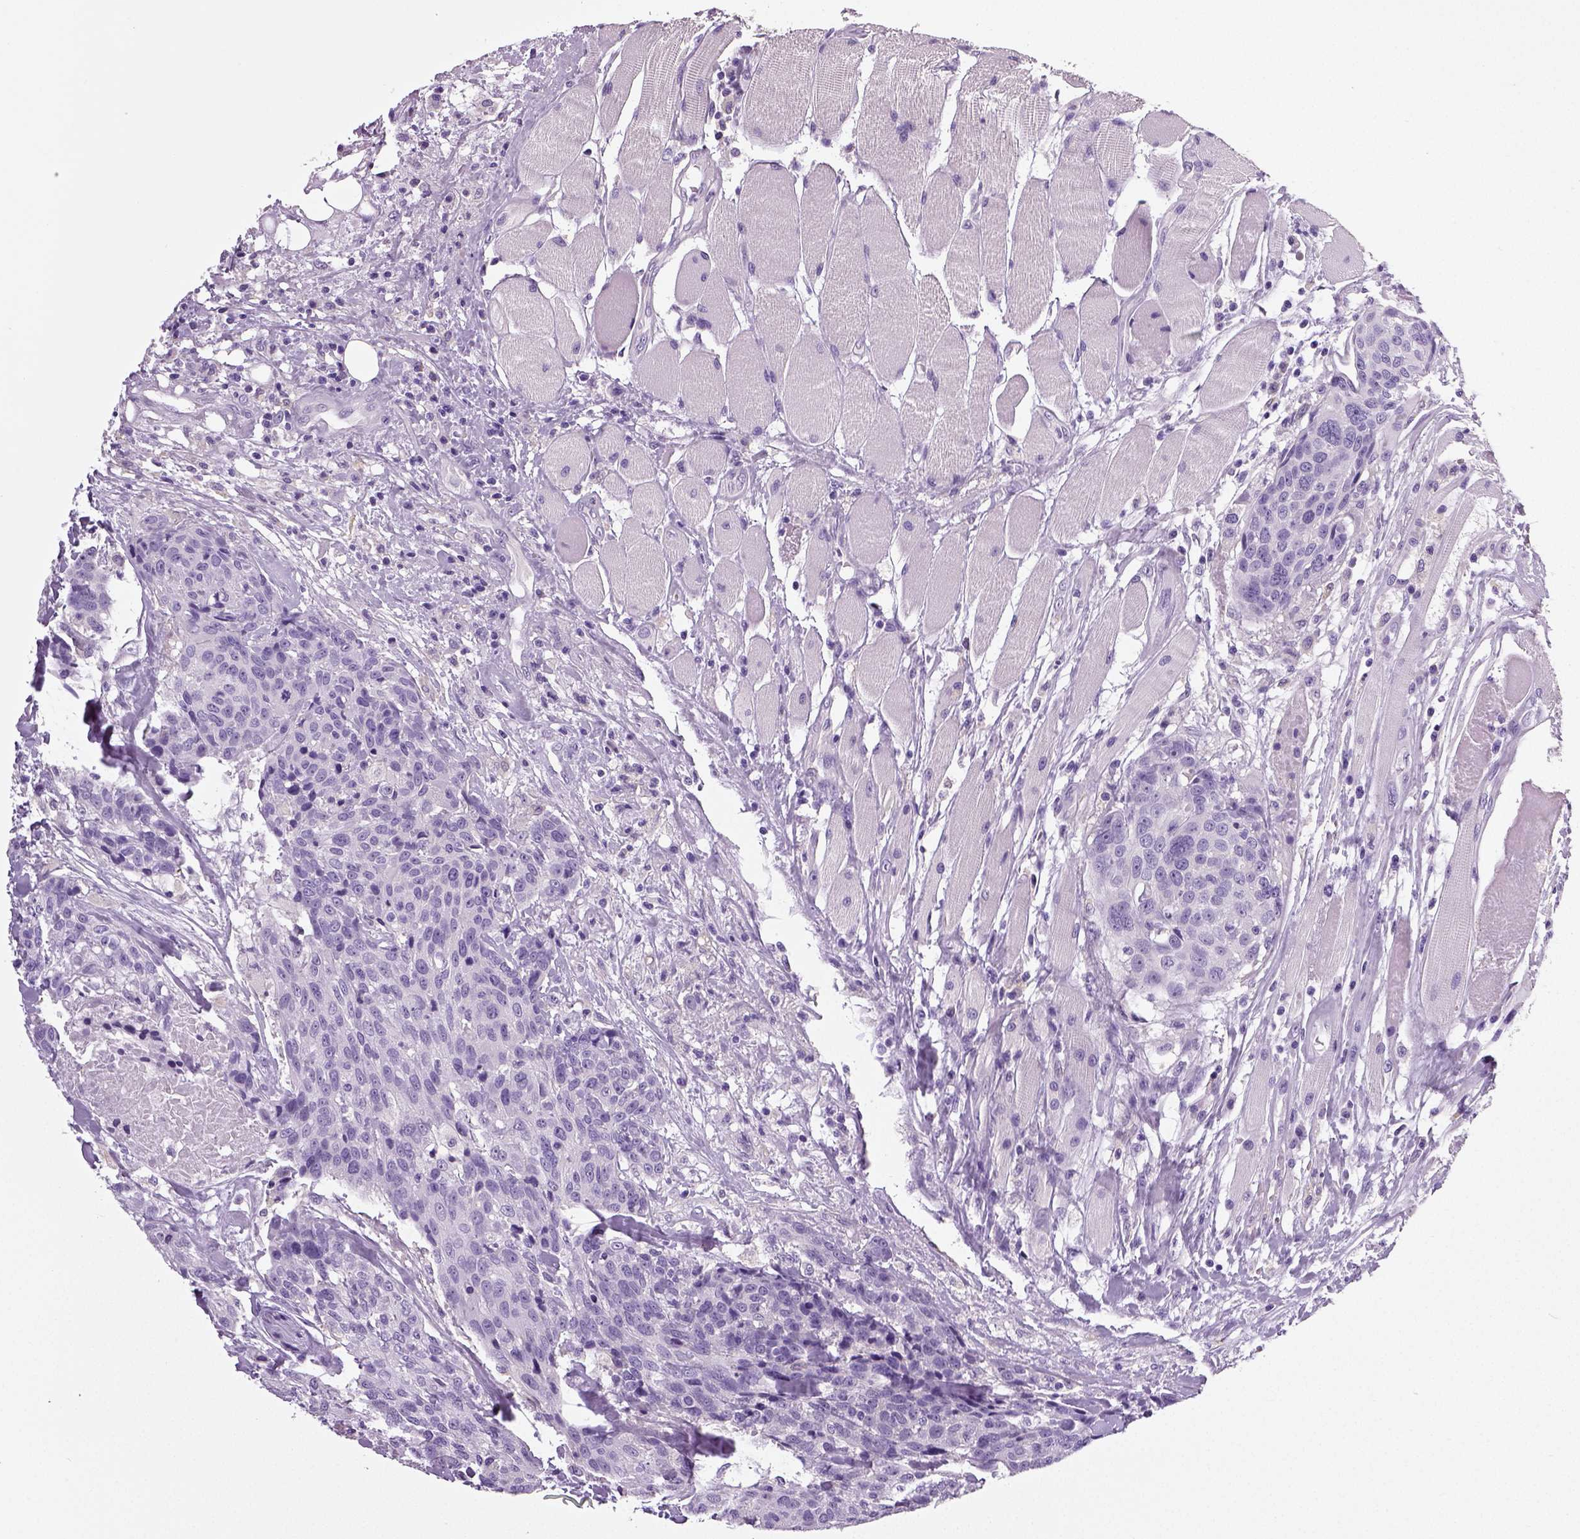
{"staining": {"intensity": "negative", "quantity": "none", "location": "none"}, "tissue": "head and neck cancer", "cell_type": "Tumor cells", "image_type": "cancer", "snomed": [{"axis": "morphology", "description": "Squamous cell carcinoma, NOS"}, {"axis": "topography", "description": "Oral tissue"}, {"axis": "topography", "description": "Head-Neck"}], "caption": "Immunohistochemical staining of human squamous cell carcinoma (head and neck) displays no significant expression in tumor cells. (DAB (3,3'-diaminobenzidine) IHC visualized using brightfield microscopy, high magnification).", "gene": "NECAB2", "patient": {"sex": "male", "age": 64}}